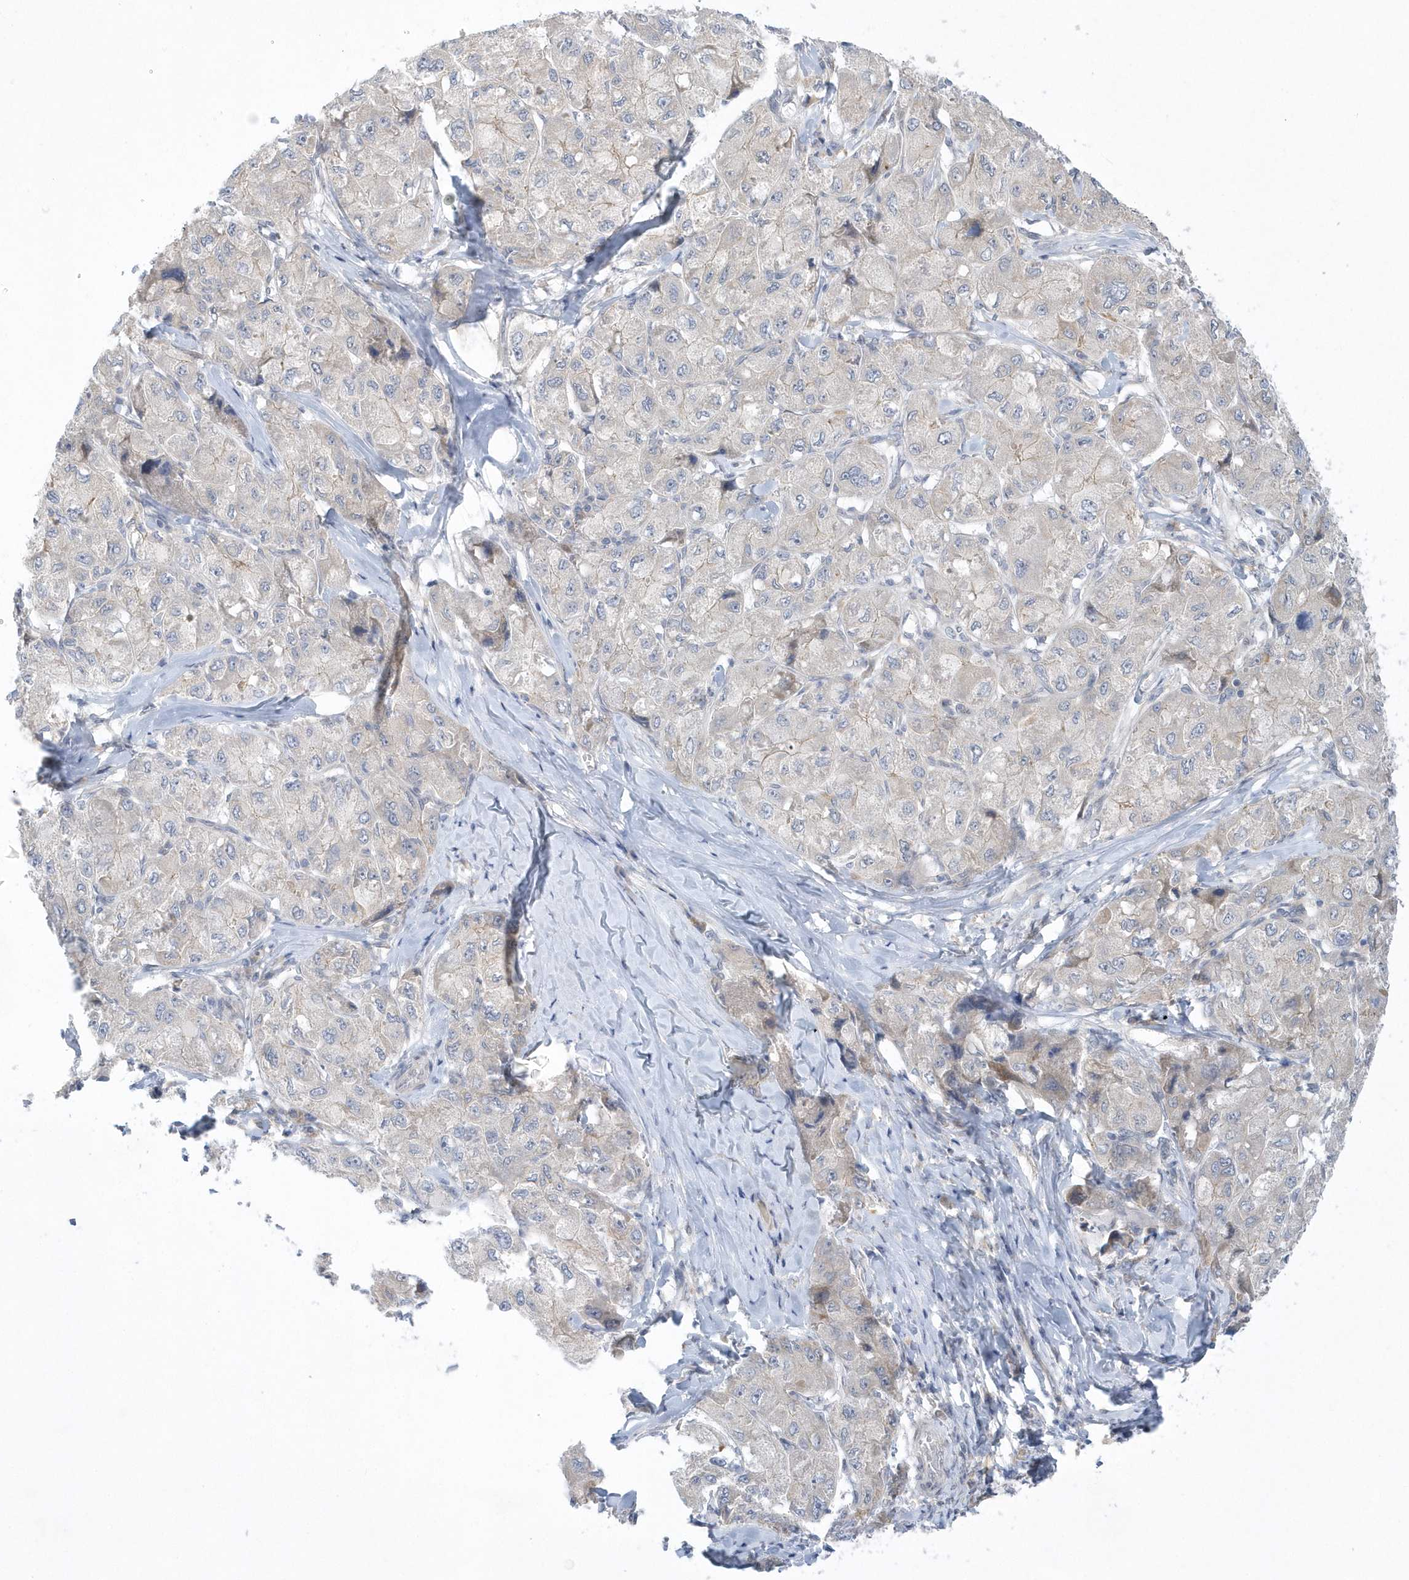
{"staining": {"intensity": "negative", "quantity": "none", "location": "none"}, "tissue": "liver cancer", "cell_type": "Tumor cells", "image_type": "cancer", "snomed": [{"axis": "morphology", "description": "Carcinoma, Hepatocellular, NOS"}, {"axis": "topography", "description": "Liver"}], "caption": "Immunohistochemical staining of liver cancer (hepatocellular carcinoma) exhibits no significant positivity in tumor cells.", "gene": "ZC3H12D", "patient": {"sex": "male", "age": 80}}